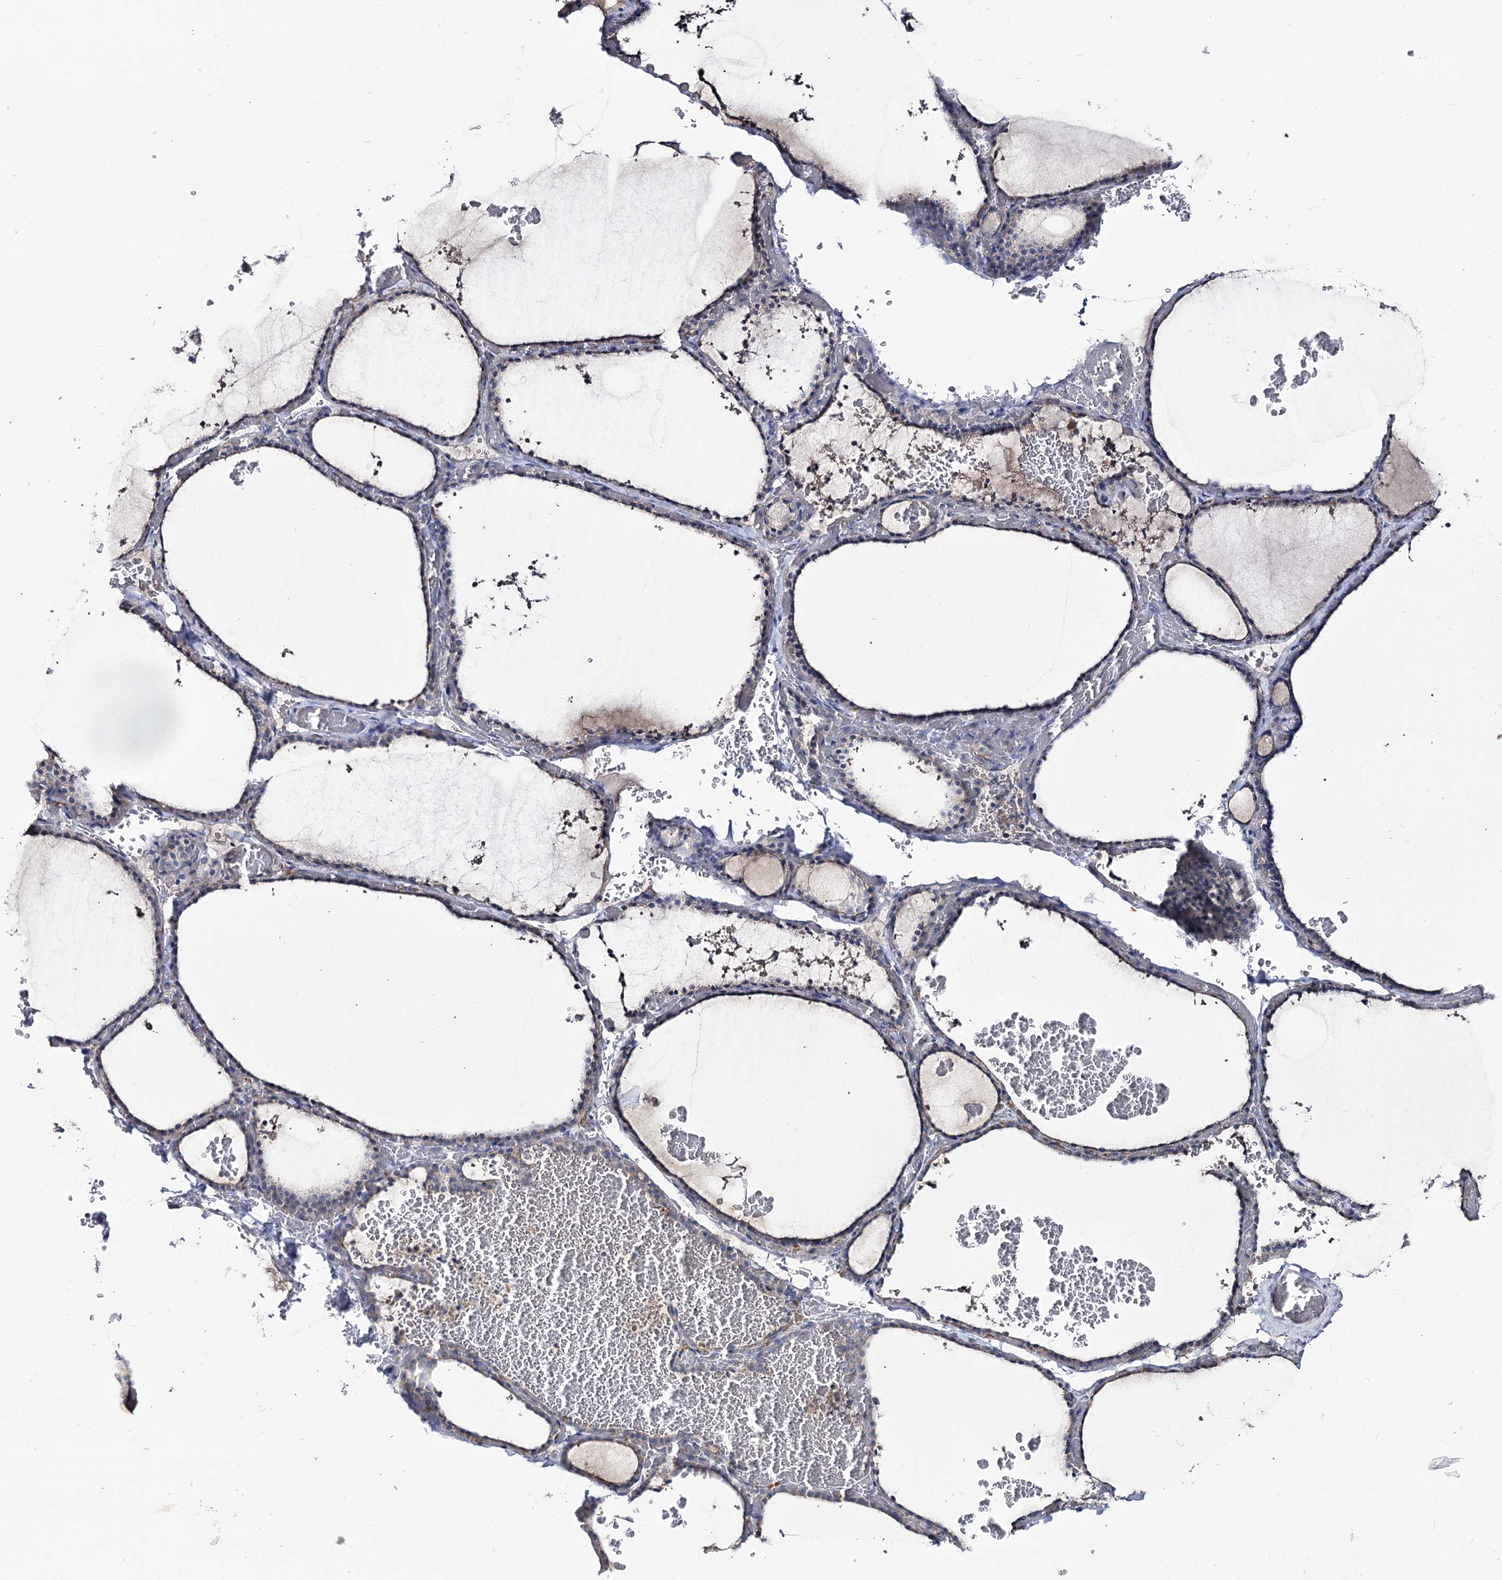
{"staining": {"intensity": "weak", "quantity": "<25%", "location": "cytoplasmic/membranous"}, "tissue": "thyroid gland", "cell_type": "Glandular cells", "image_type": "normal", "snomed": [{"axis": "morphology", "description": "Normal tissue, NOS"}, {"axis": "topography", "description": "Thyroid gland"}], "caption": "This is an IHC micrograph of benign human thyroid gland. There is no staining in glandular cells.", "gene": "TMEM187", "patient": {"sex": "female", "age": 39}}